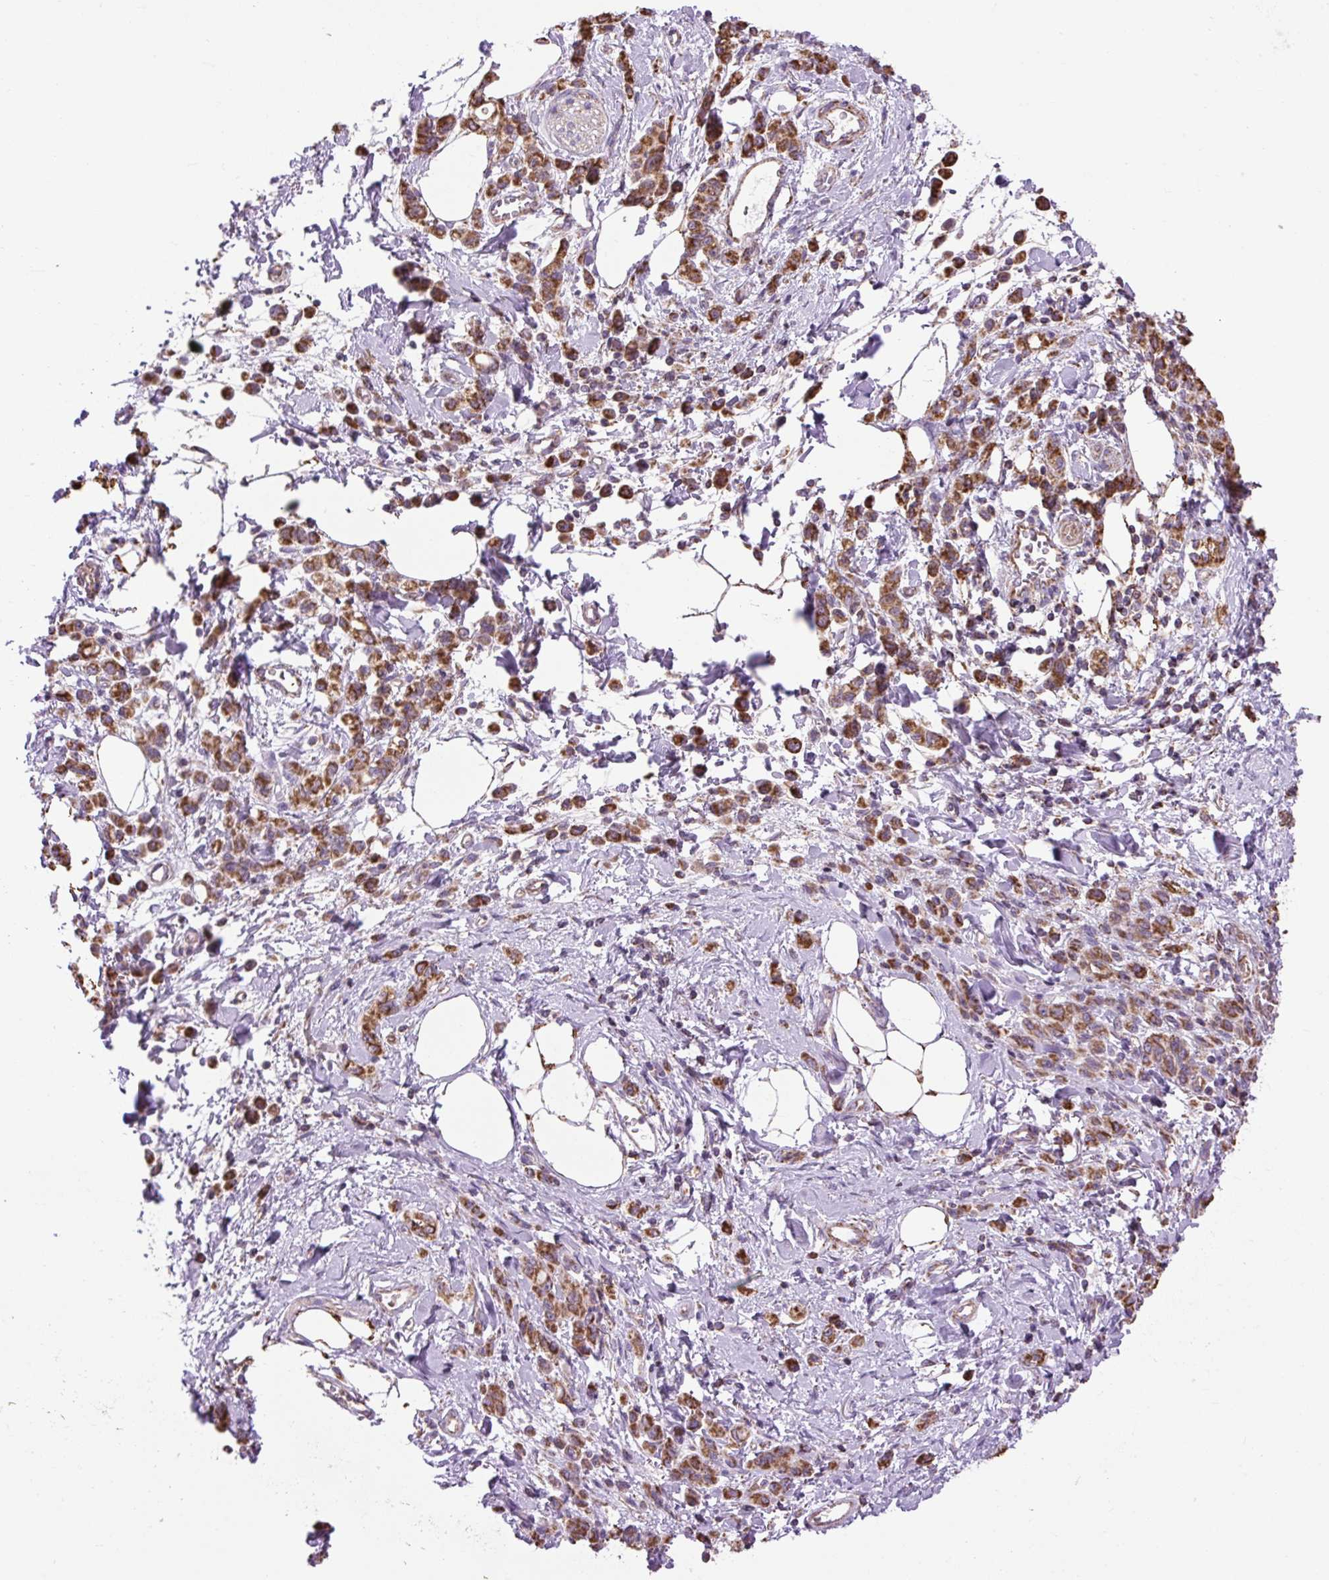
{"staining": {"intensity": "strong", "quantity": ">75%", "location": "cytoplasmic/membranous"}, "tissue": "stomach cancer", "cell_type": "Tumor cells", "image_type": "cancer", "snomed": [{"axis": "morphology", "description": "Adenocarcinoma, NOS"}, {"axis": "topography", "description": "Stomach"}], "caption": "There is high levels of strong cytoplasmic/membranous positivity in tumor cells of stomach cancer (adenocarcinoma), as demonstrated by immunohistochemical staining (brown color).", "gene": "PLCG1", "patient": {"sex": "male", "age": 77}}